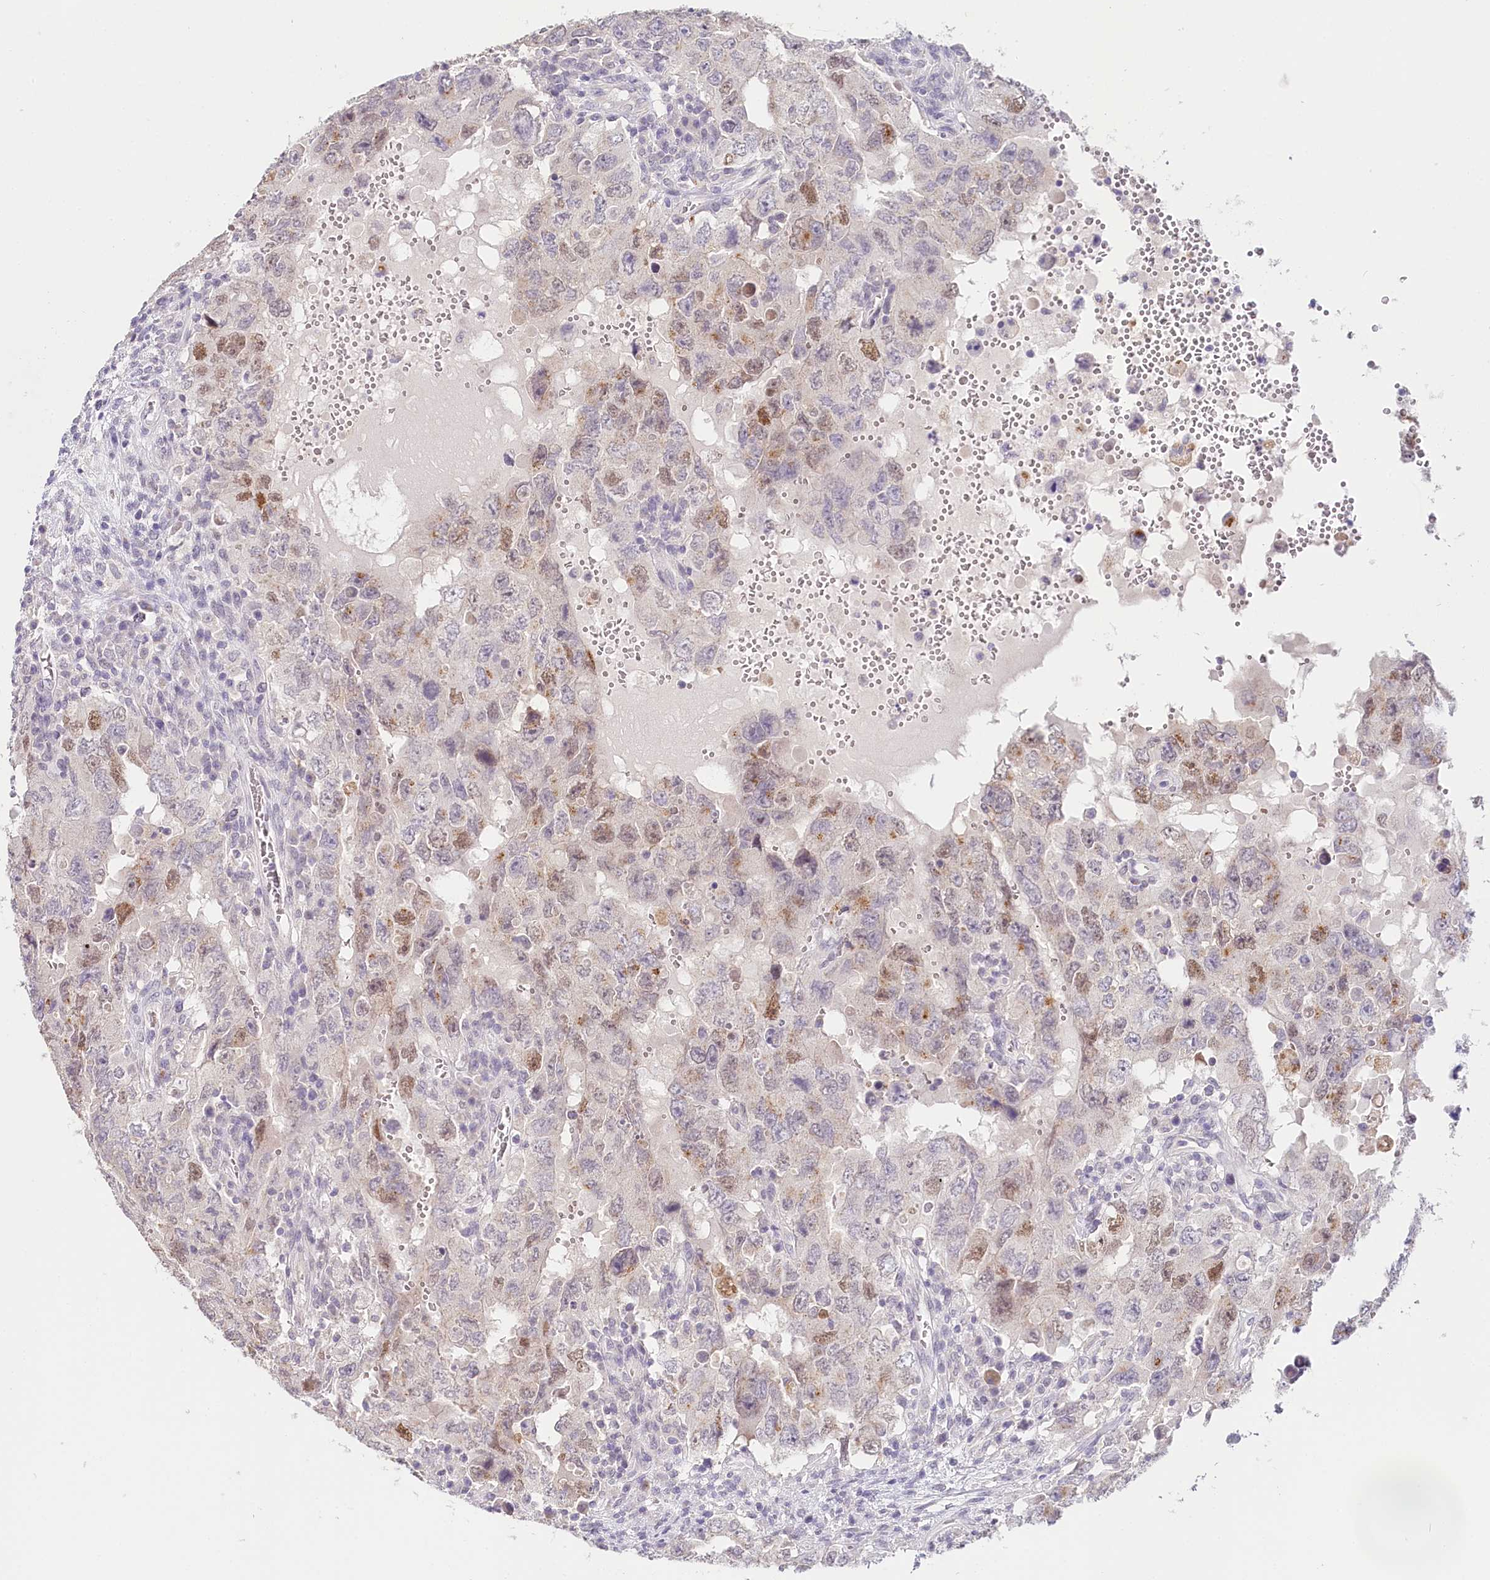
{"staining": {"intensity": "moderate", "quantity": "<25%", "location": "nuclear"}, "tissue": "testis cancer", "cell_type": "Tumor cells", "image_type": "cancer", "snomed": [{"axis": "morphology", "description": "Carcinoma, Embryonal, NOS"}, {"axis": "topography", "description": "Testis"}], "caption": "A brown stain highlights moderate nuclear expression of a protein in human embryonal carcinoma (testis) tumor cells.", "gene": "TP53", "patient": {"sex": "male", "age": 26}}